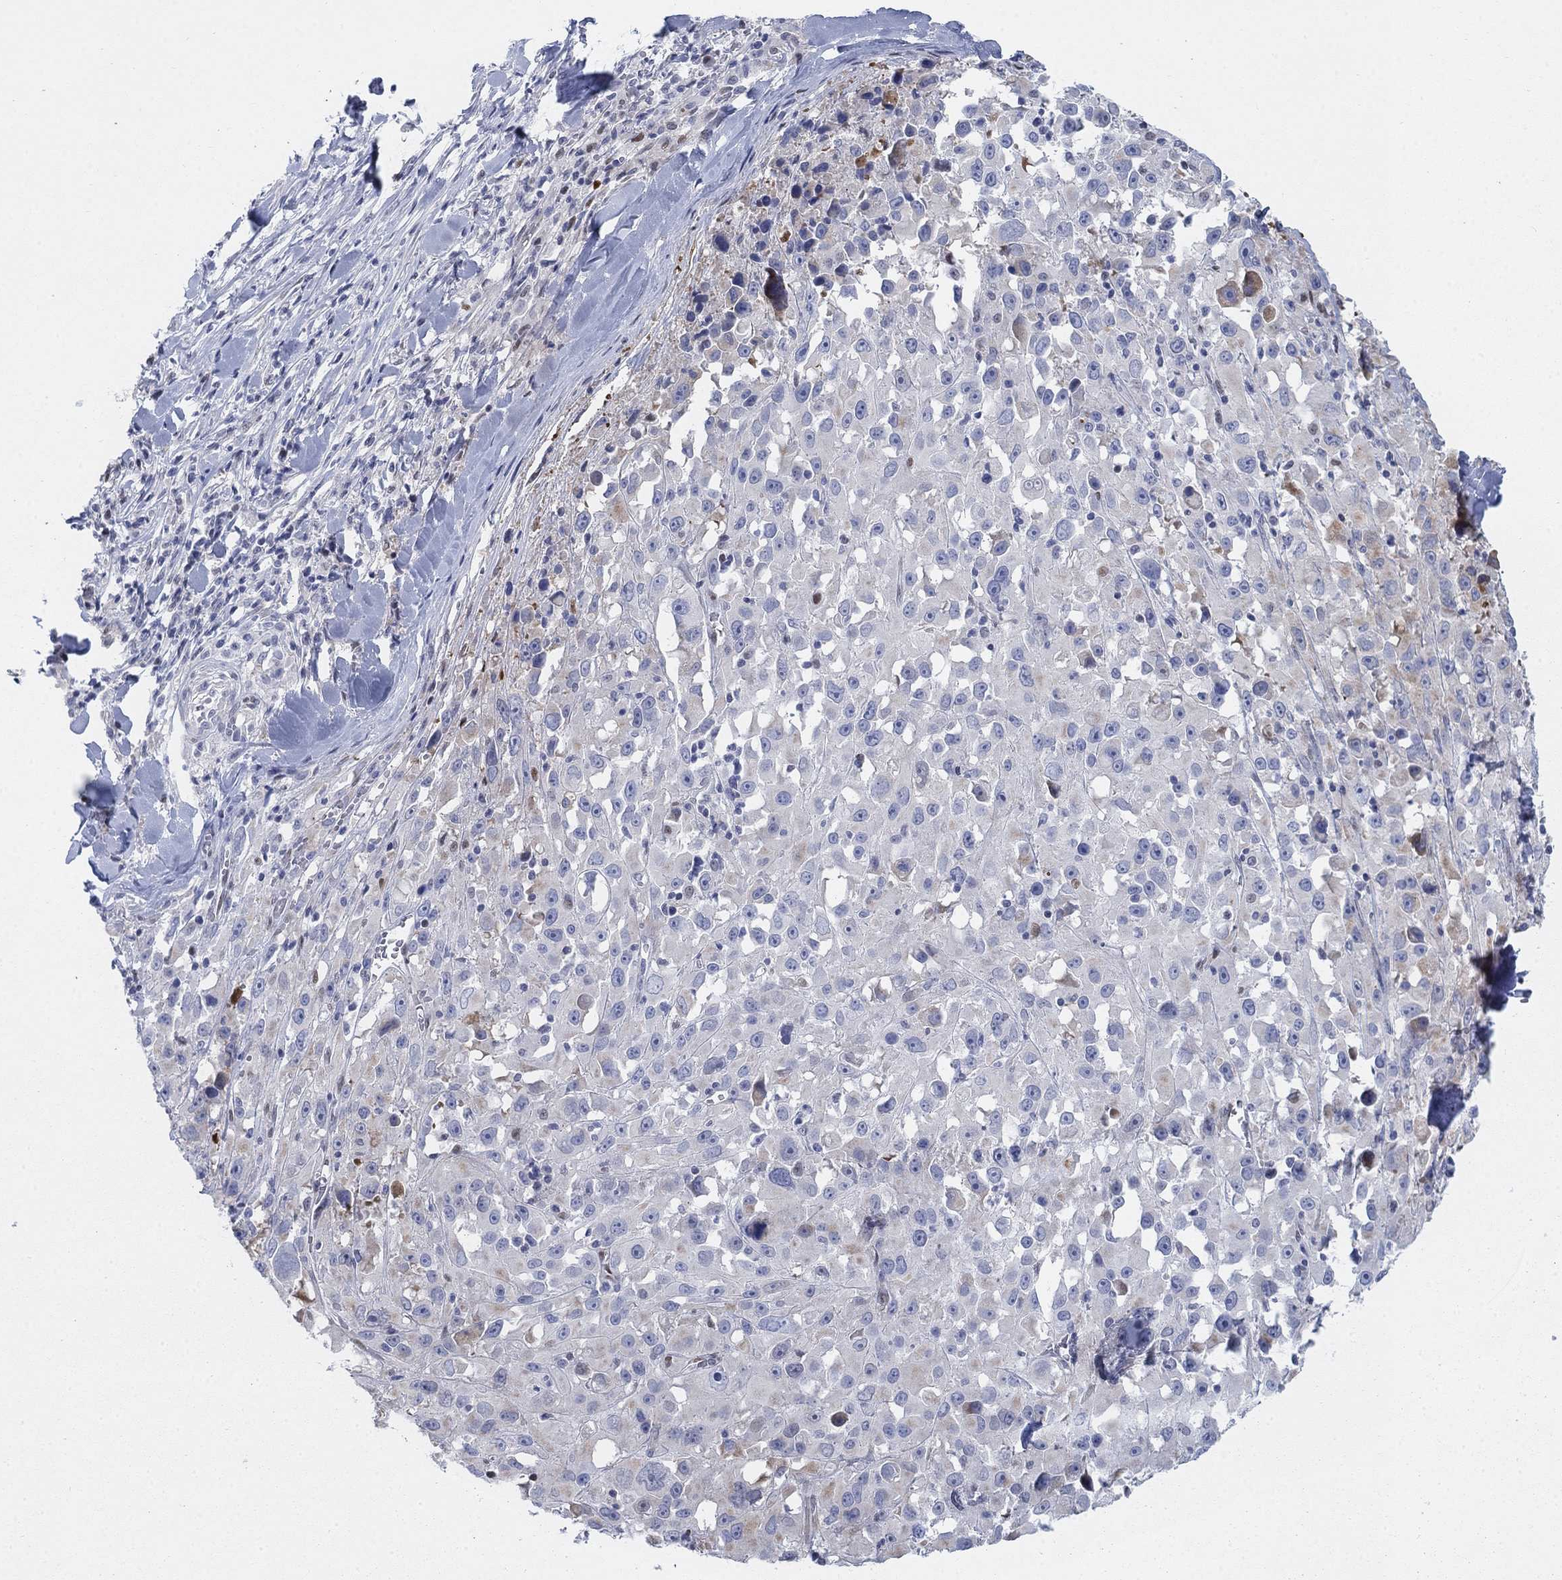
{"staining": {"intensity": "weak", "quantity": "<25%", "location": "cytoplasmic/membranous"}, "tissue": "melanoma", "cell_type": "Tumor cells", "image_type": "cancer", "snomed": [{"axis": "morphology", "description": "Malignant melanoma, Metastatic site"}, {"axis": "topography", "description": "Lymph node"}], "caption": "A high-resolution photomicrograph shows immunohistochemistry (IHC) staining of melanoma, which displays no significant expression in tumor cells.", "gene": "MYO3A", "patient": {"sex": "male", "age": 50}}